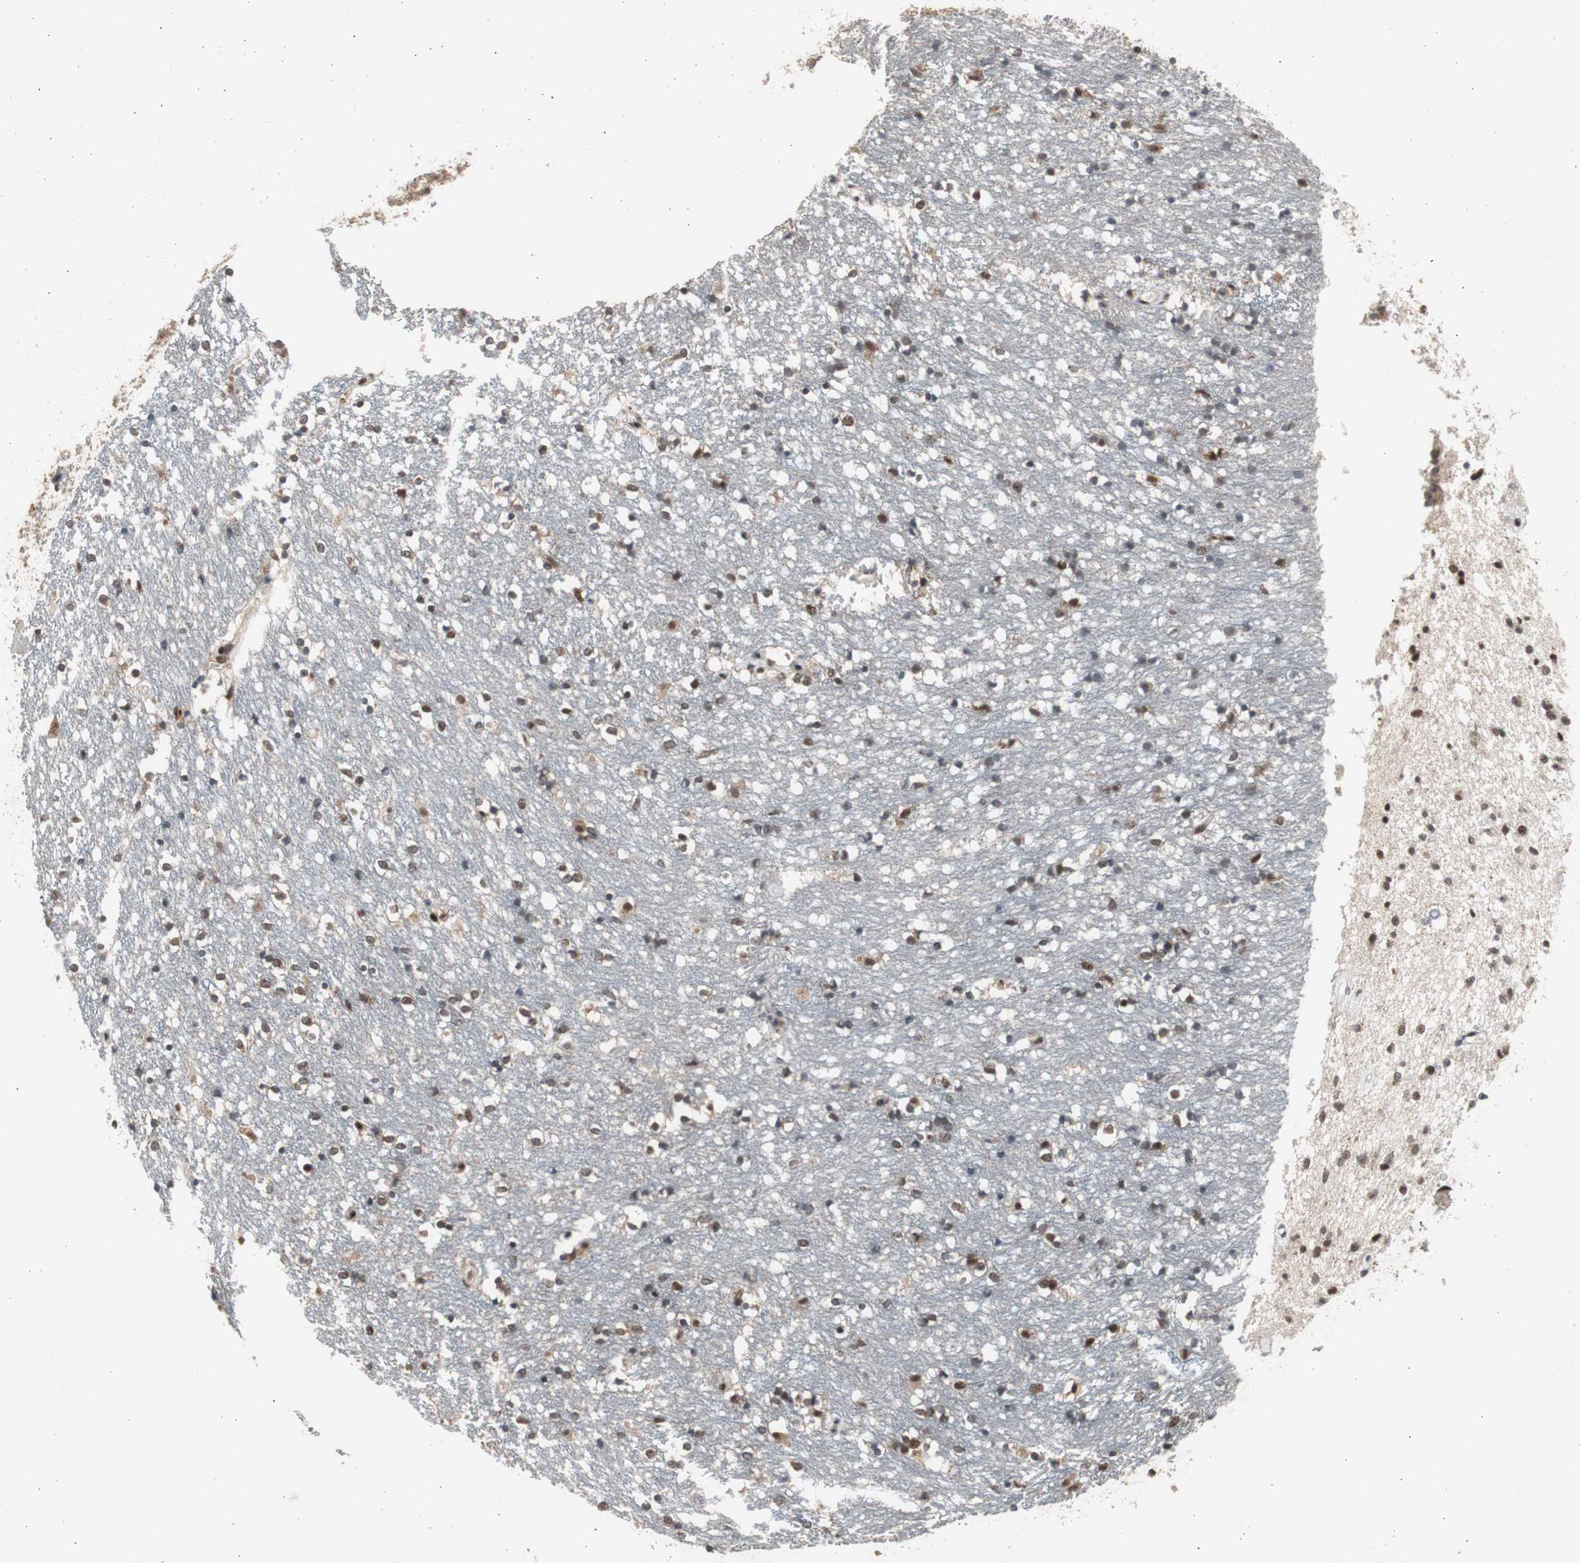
{"staining": {"intensity": "strong", "quantity": ">75%", "location": "nuclear"}, "tissue": "caudate", "cell_type": "Glial cells", "image_type": "normal", "snomed": [{"axis": "morphology", "description": "Normal tissue, NOS"}, {"axis": "topography", "description": "Lateral ventricle wall"}], "caption": "Caudate stained with immunohistochemistry (IHC) displays strong nuclear expression in approximately >75% of glial cells. Ihc stains the protein in brown and the nuclei are stained blue.", "gene": "RPA1", "patient": {"sex": "female", "age": 54}}